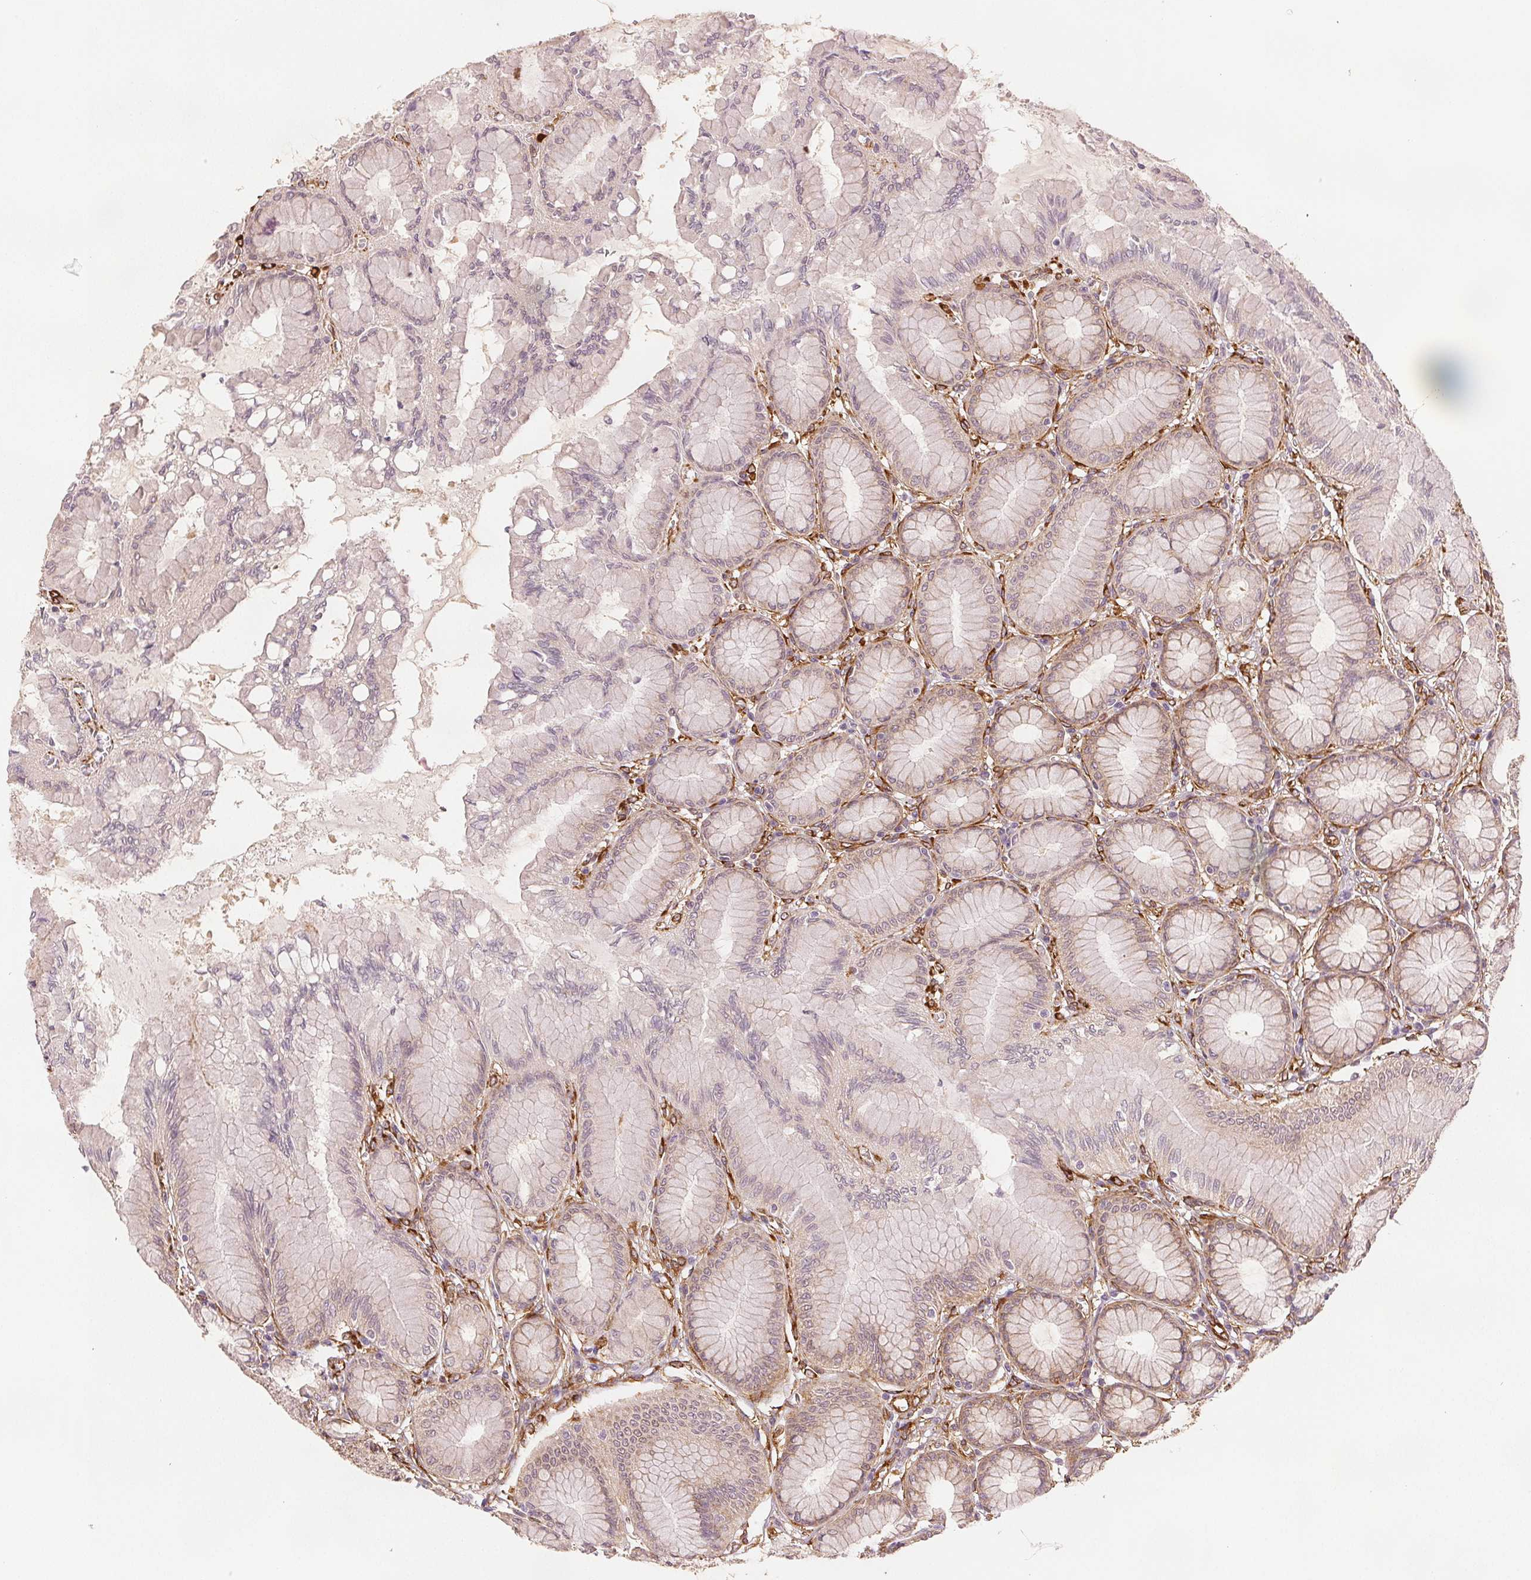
{"staining": {"intensity": "weak", "quantity": "25%-75%", "location": "cytoplasmic/membranous"}, "tissue": "stomach", "cell_type": "Glandular cells", "image_type": "normal", "snomed": [{"axis": "morphology", "description": "Normal tissue, NOS"}, {"axis": "topography", "description": "Stomach"}, {"axis": "topography", "description": "Stomach, lower"}], "caption": "Normal stomach reveals weak cytoplasmic/membranous expression in about 25%-75% of glandular cells, visualized by immunohistochemistry. (DAB (3,3'-diaminobenzidine) IHC, brown staining for protein, blue staining for nuclei).", "gene": "DIAPH2", "patient": {"sex": "male", "age": 76}}